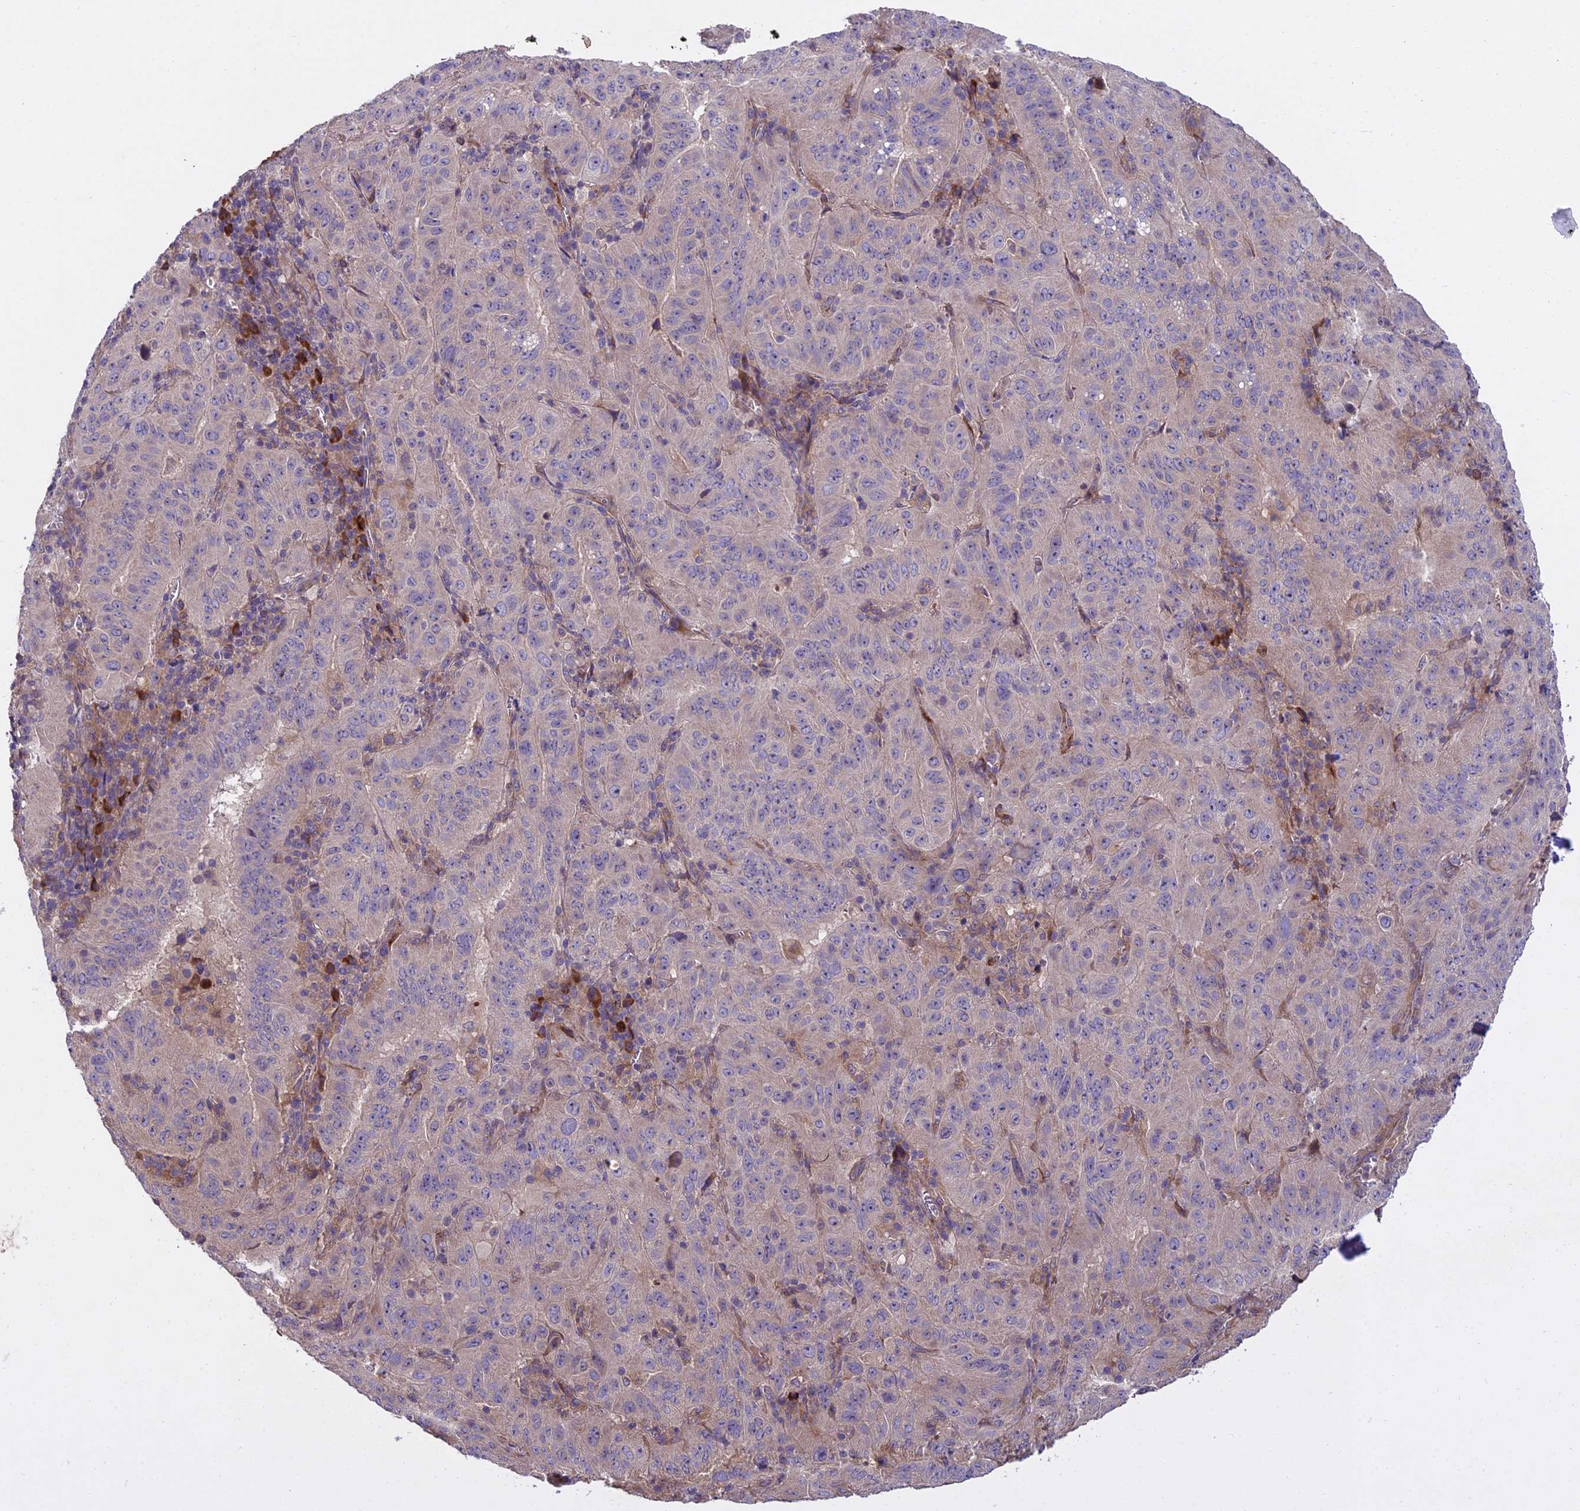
{"staining": {"intensity": "negative", "quantity": "none", "location": "none"}, "tissue": "pancreatic cancer", "cell_type": "Tumor cells", "image_type": "cancer", "snomed": [{"axis": "morphology", "description": "Adenocarcinoma, NOS"}, {"axis": "topography", "description": "Pancreas"}], "caption": "High power microscopy histopathology image of an immunohistochemistry micrograph of pancreatic cancer, revealing no significant staining in tumor cells. Brightfield microscopy of immunohistochemistry stained with DAB (brown) and hematoxylin (blue), captured at high magnification.", "gene": "CENPL", "patient": {"sex": "male", "age": 63}}